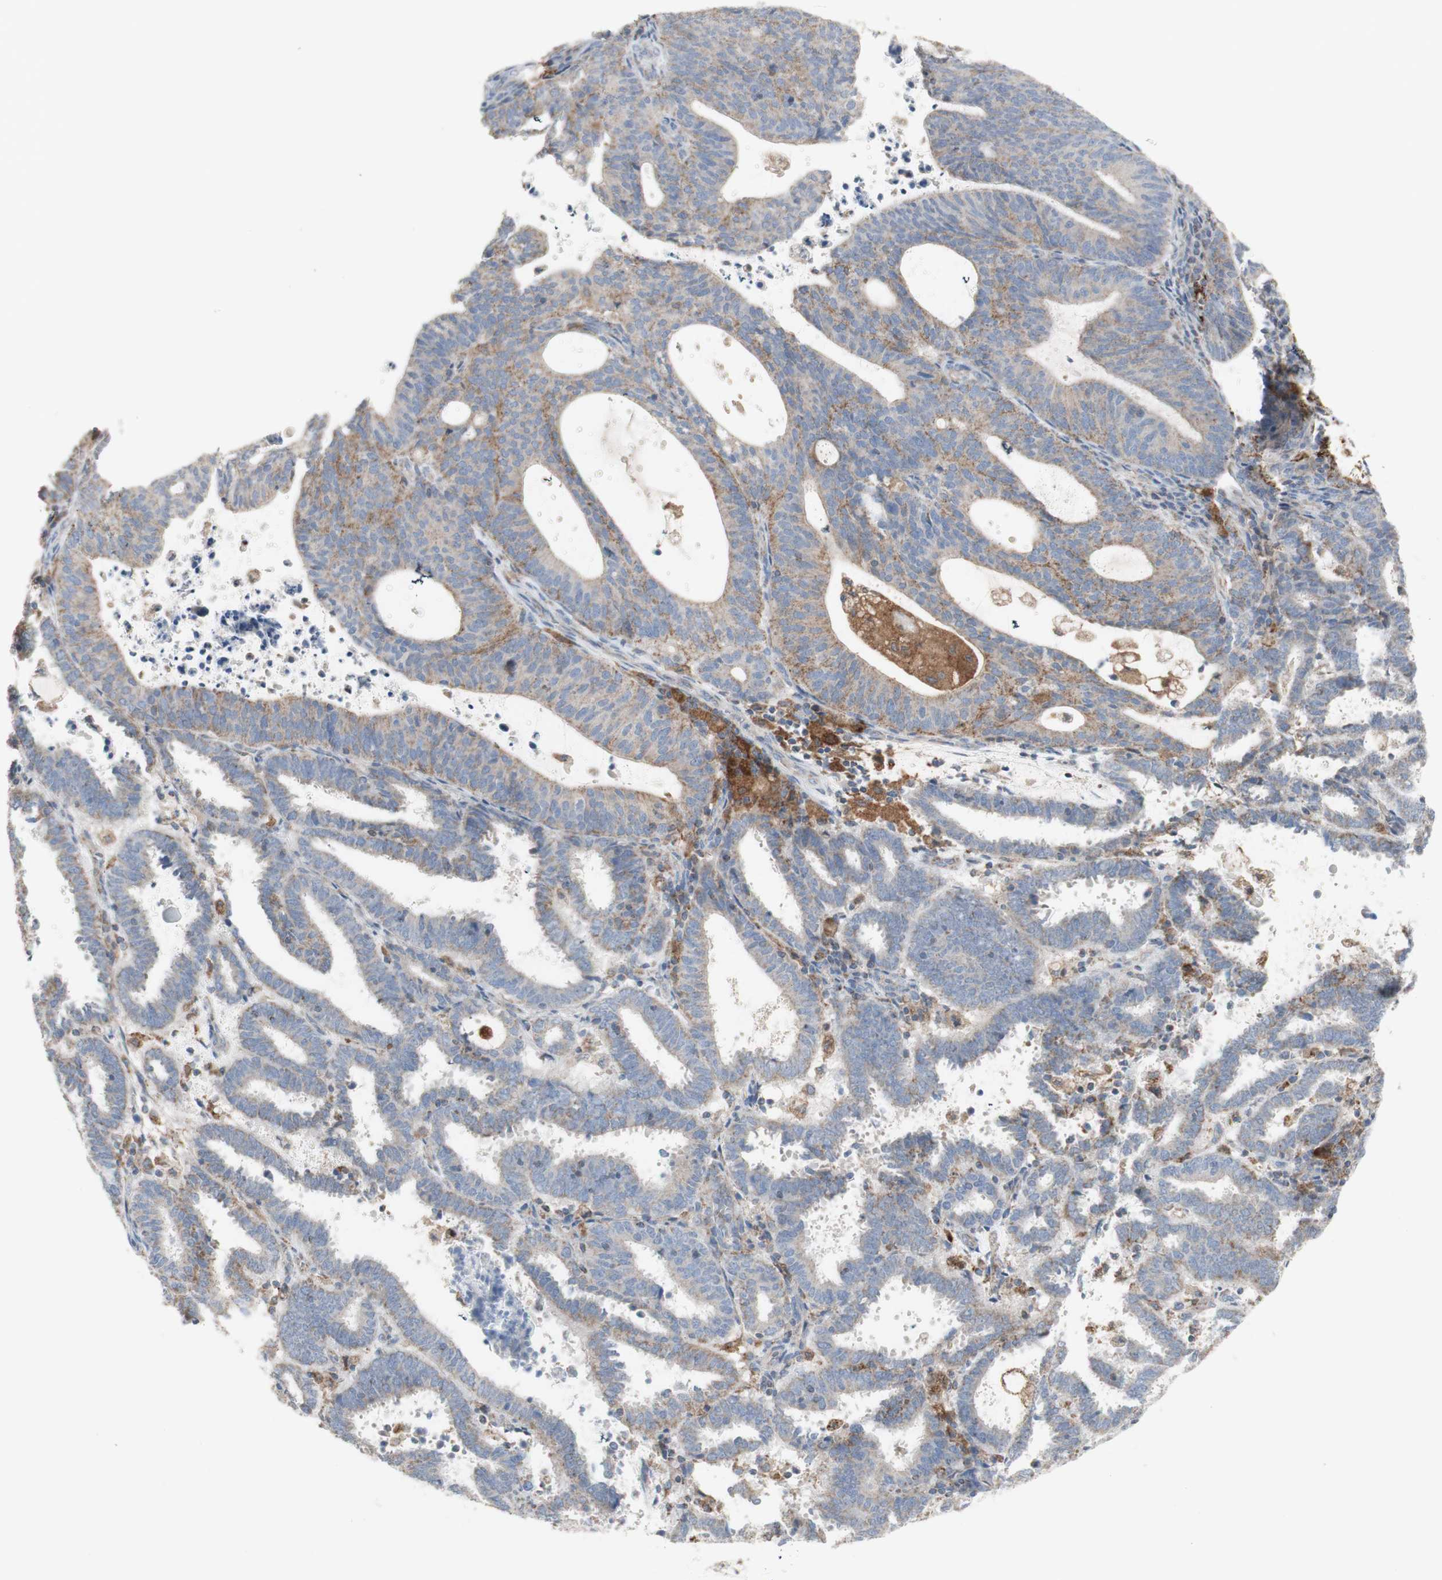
{"staining": {"intensity": "weak", "quantity": "25%-75%", "location": "cytoplasmic/membranous"}, "tissue": "endometrial cancer", "cell_type": "Tumor cells", "image_type": "cancer", "snomed": [{"axis": "morphology", "description": "Adenocarcinoma, NOS"}, {"axis": "topography", "description": "Uterus"}], "caption": "The micrograph displays staining of endometrial cancer, revealing weak cytoplasmic/membranous protein positivity (brown color) within tumor cells.", "gene": "CNTNAP1", "patient": {"sex": "female", "age": 83}}